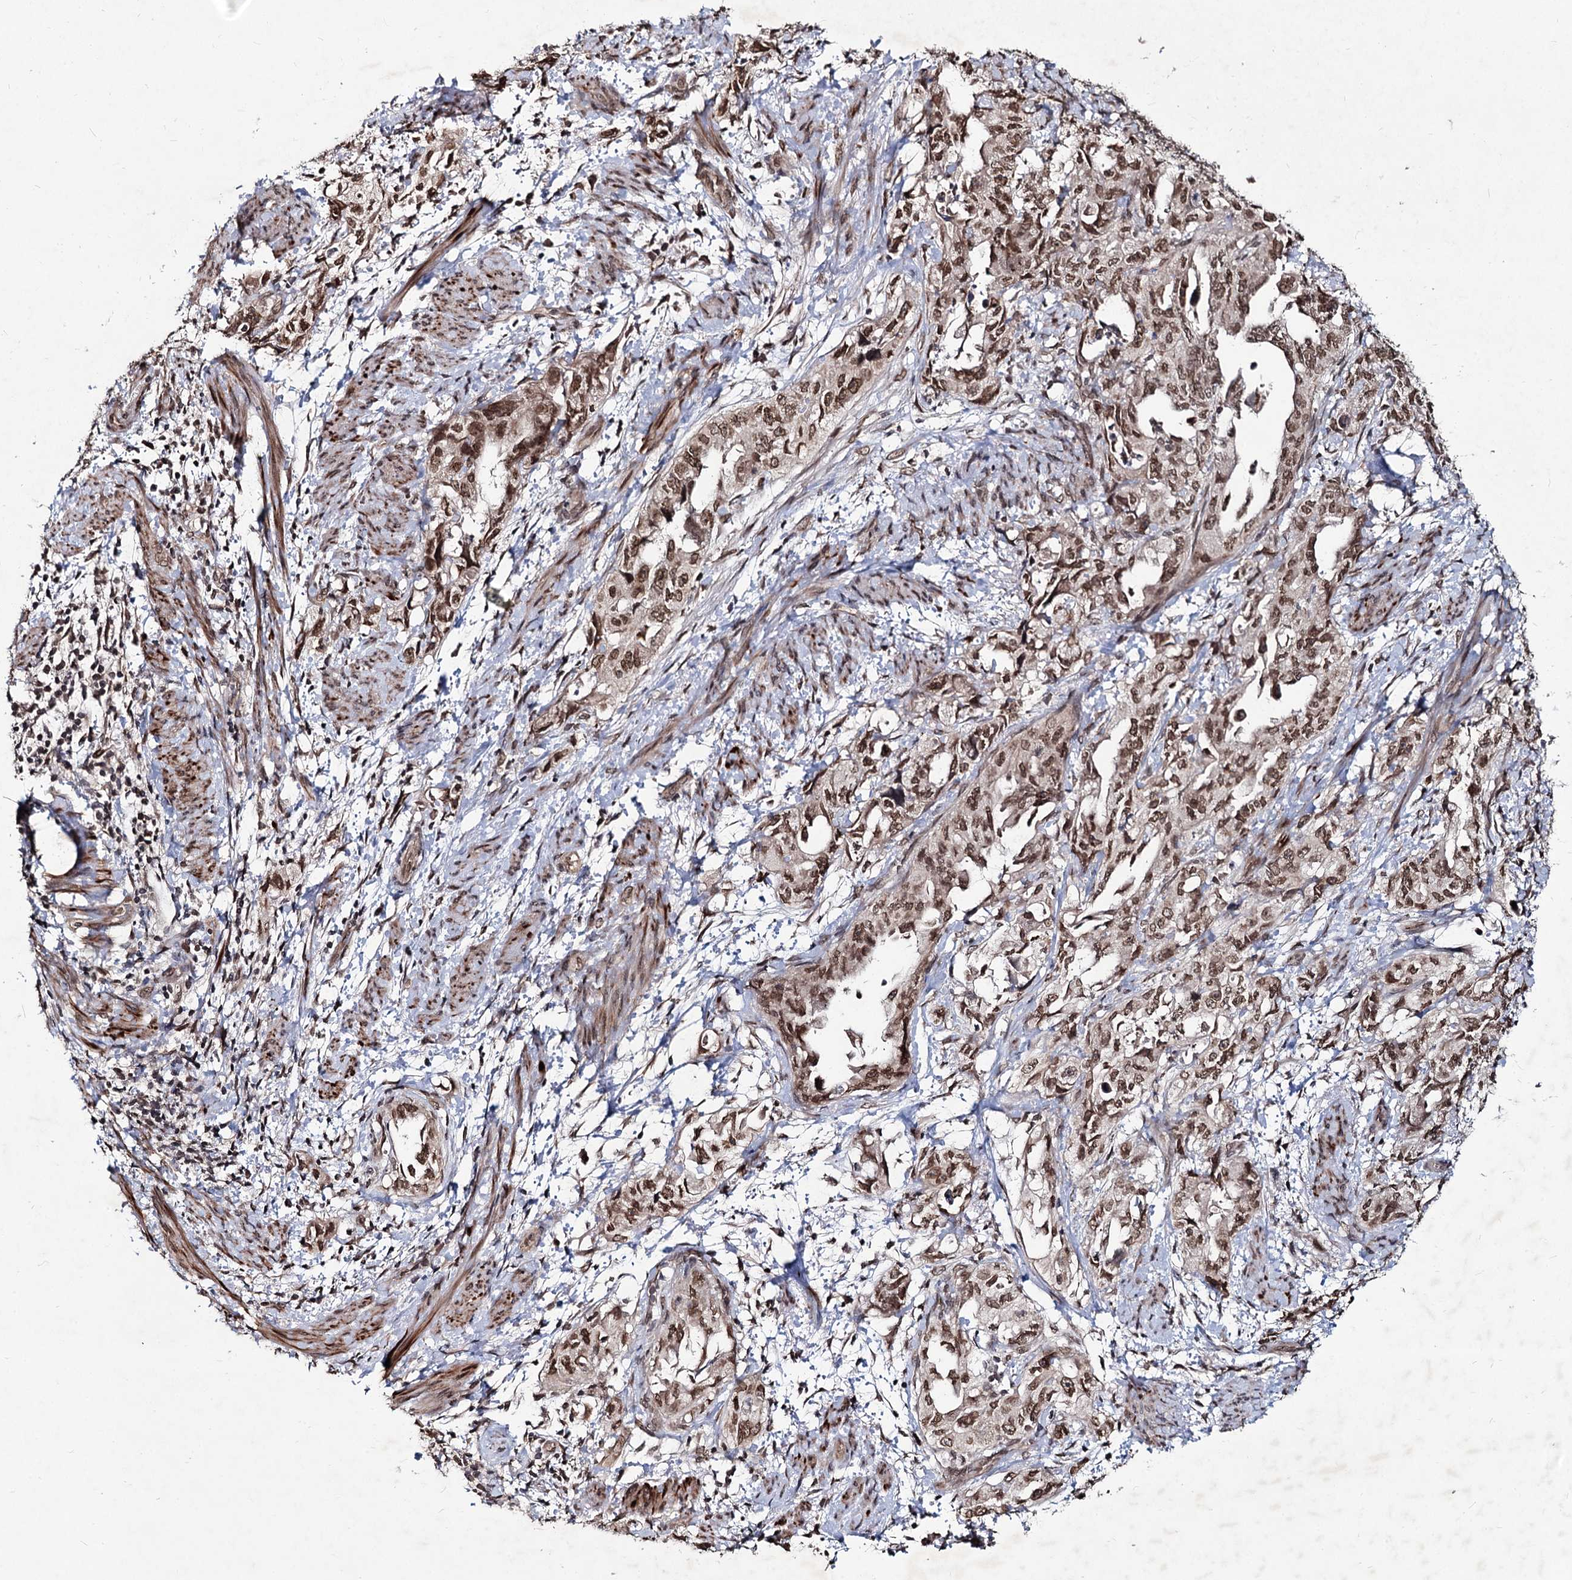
{"staining": {"intensity": "moderate", "quantity": ">75%", "location": "nuclear"}, "tissue": "endometrial cancer", "cell_type": "Tumor cells", "image_type": "cancer", "snomed": [{"axis": "morphology", "description": "Adenocarcinoma, NOS"}, {"axis": "topography", "description": "Endometrium"}], "caption": "Immunohistochemical staining of endometrial cancer (adenocarcinoma) reveals medium levels of moderate nuclear protein positivity in about >75% of tumor cells. Using DAB (3,3'-diaminobenzidine) (brown) and hematoxylin (blue) stains, captured at high magnification using brightfield microscopy.", "gene": "RNF6", "patient": {"sex": "female", "age": 65}}